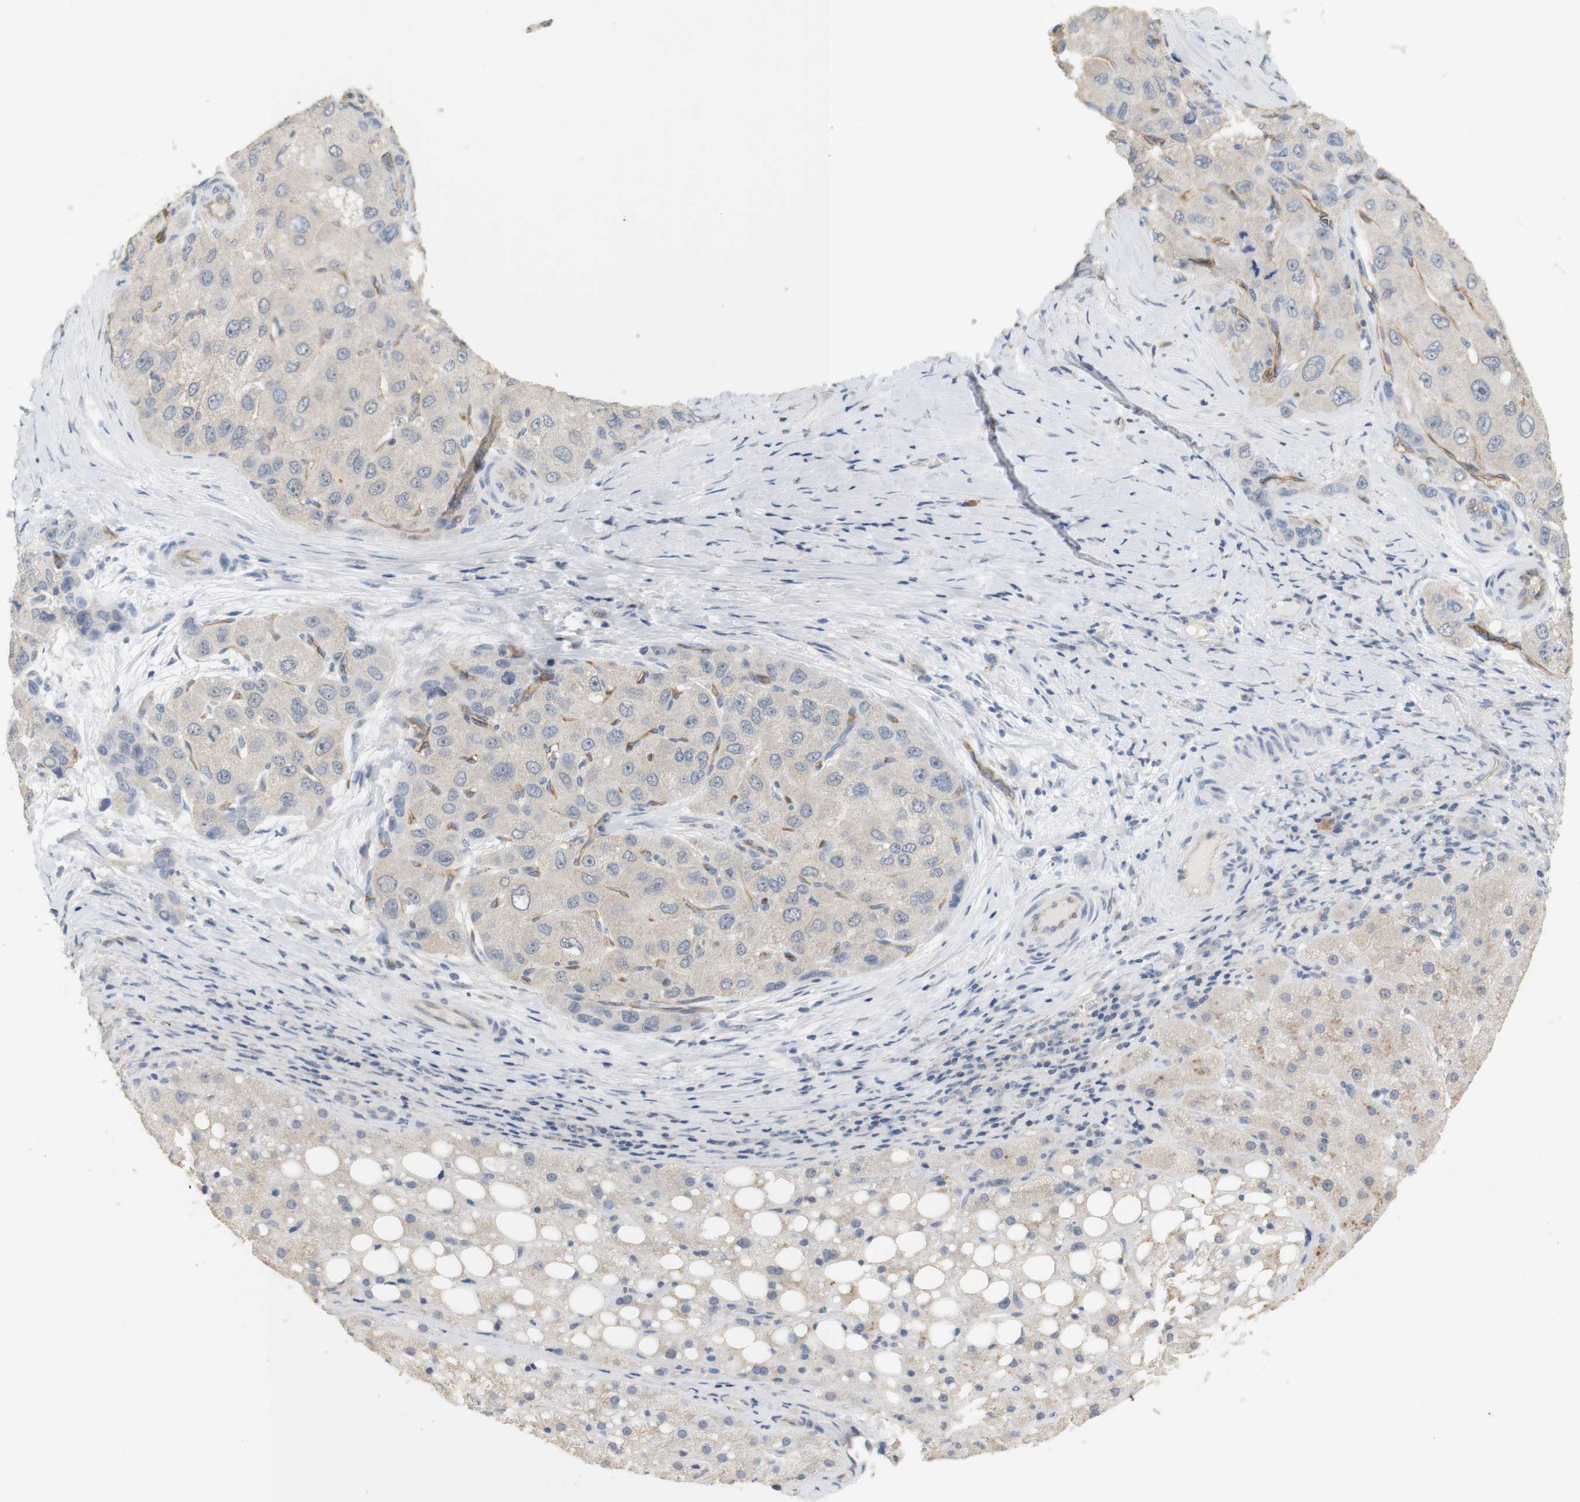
{"staining": {"intensity": "negative", "quantity": "none", "location": "none"}, "tissue": "liver cancer", "cell_type": "Tumor cells", "image_type": "cancer", "snomed": [{"axis": "morphology", "description": "Carcinoma, Hepatocellular, NOS"}, {"axis": "topography", "description": "Liver"}], "caption": "Micrograph shows no protein staining in tumor cells of liver cancer (hepatocellular carcinoma) tissue.", "gene": "OSR1", "patient": {"sex": "male", "age": 80}}